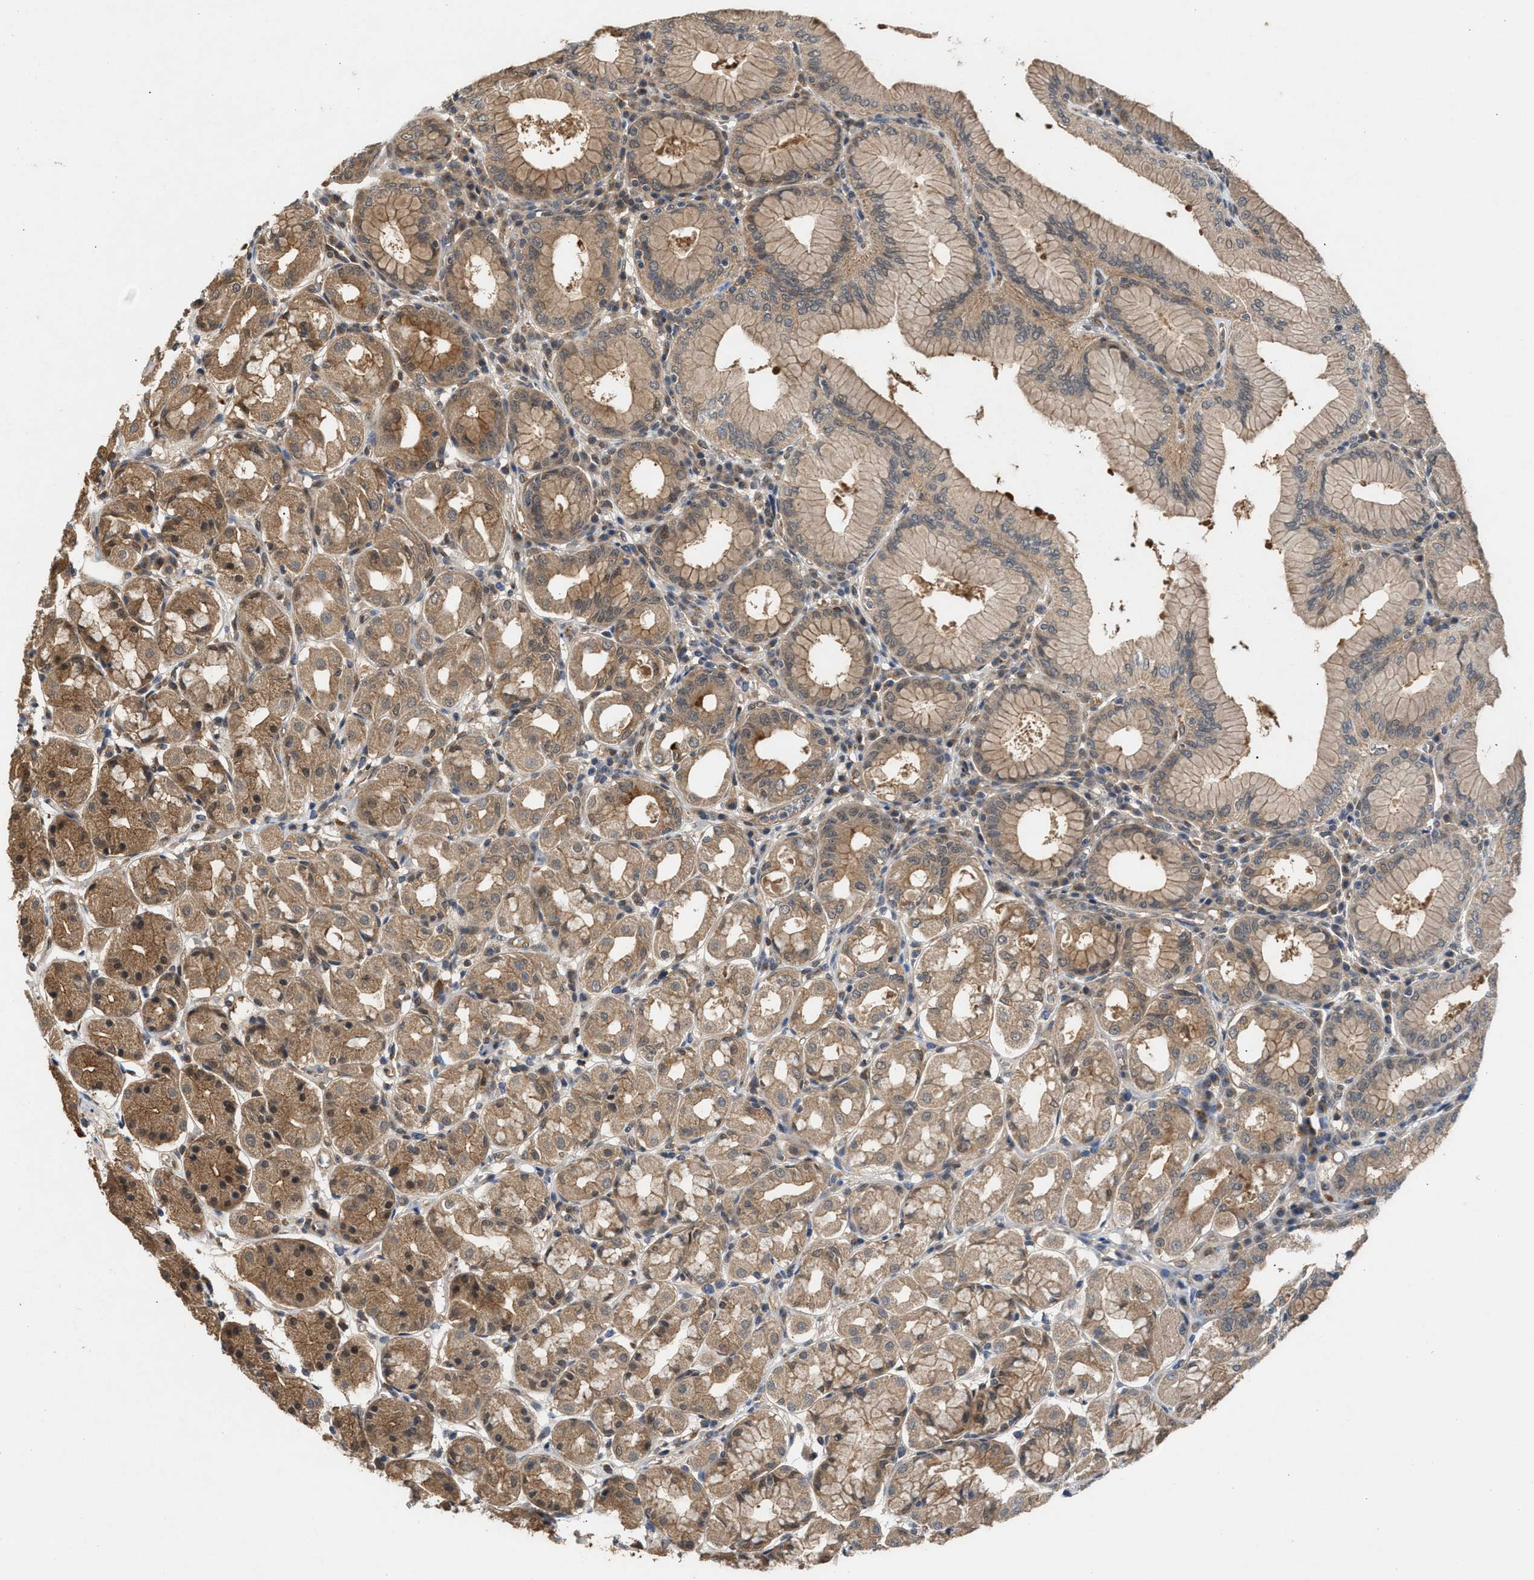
{"staining": {"intensity": "moderate", "quantity": ">75%", "location": "cytoplasmic/membranous,nuclear"}, "tissue": "stomach", "cell_type": "Glandular cells", "image_type": "normal", "snomed": [{"axis": "morphology", "description": "Normal tissue, NOS"}, {"axis": "topography", "description": "Stomach"}, {"axis": "topography", "description": "Stomach, lower"}], "caption": "Unremarkable stomach was stained to show a protein in brown. There is medium levels of moderate cytoplasmic/membranous,nuclear expression in approximately >75% of glandular cells. (DAB (3,3'-diaminobenzidine) IHC, brown staining for protein, blue staining for nuclei).", "gene": "RUSC2", "patient": {"sex": "female", "age": 56}}